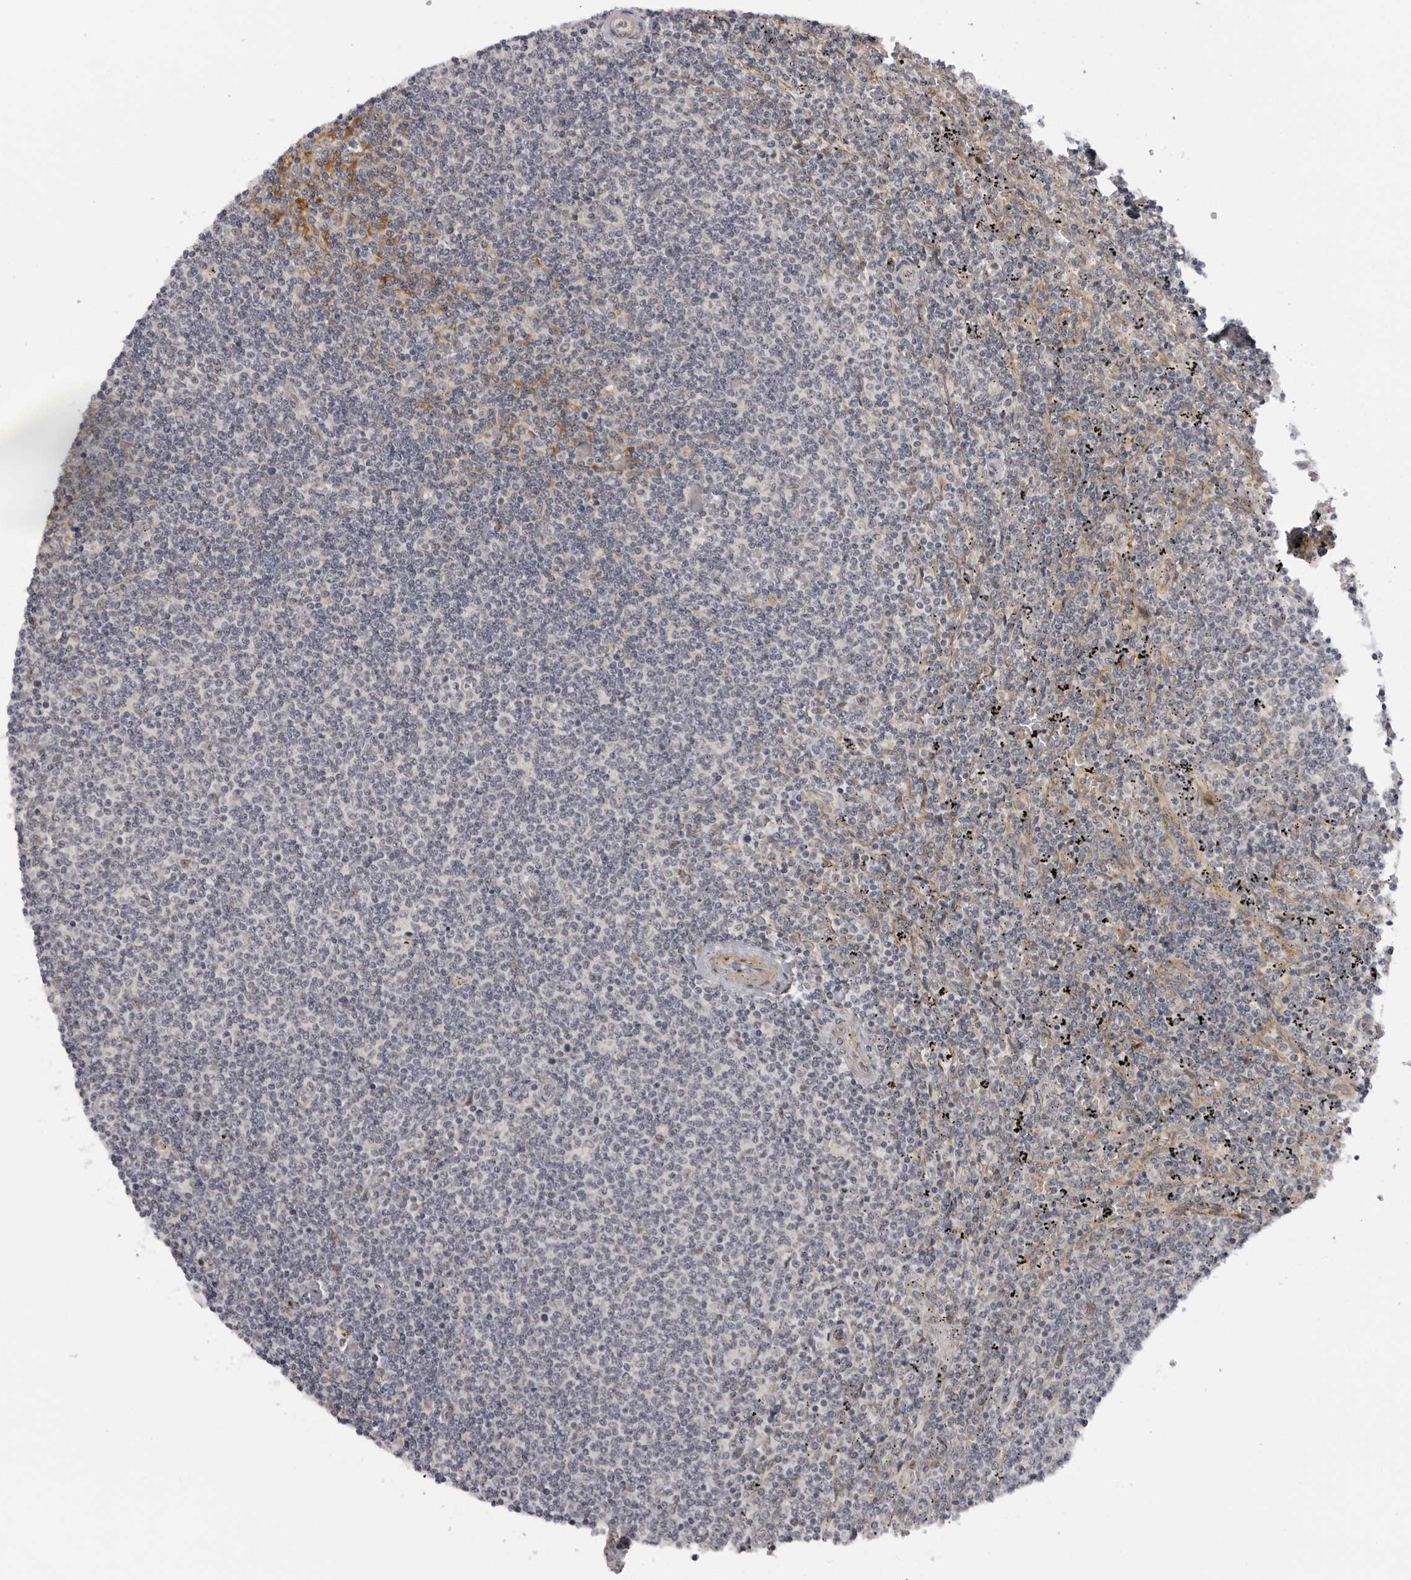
{"staining": {"intensity": "negative", "quantity": "none", "location": "none"}, "tissue": "lymphoma", "cell_type": "Tumor cells", "image_type": "cancer", "snomed": [{"axis": "morphology", "description": "Malignant lymphoma, non-Hodgkin's type, Low grade"}, {"axis": "topography", "description": "Spleen"}], "caption": "Tumor cells are negative for protein expression in human lymphoma.", "gene": "ALPK2", "patient": {"sex": "female", "age": 50}}